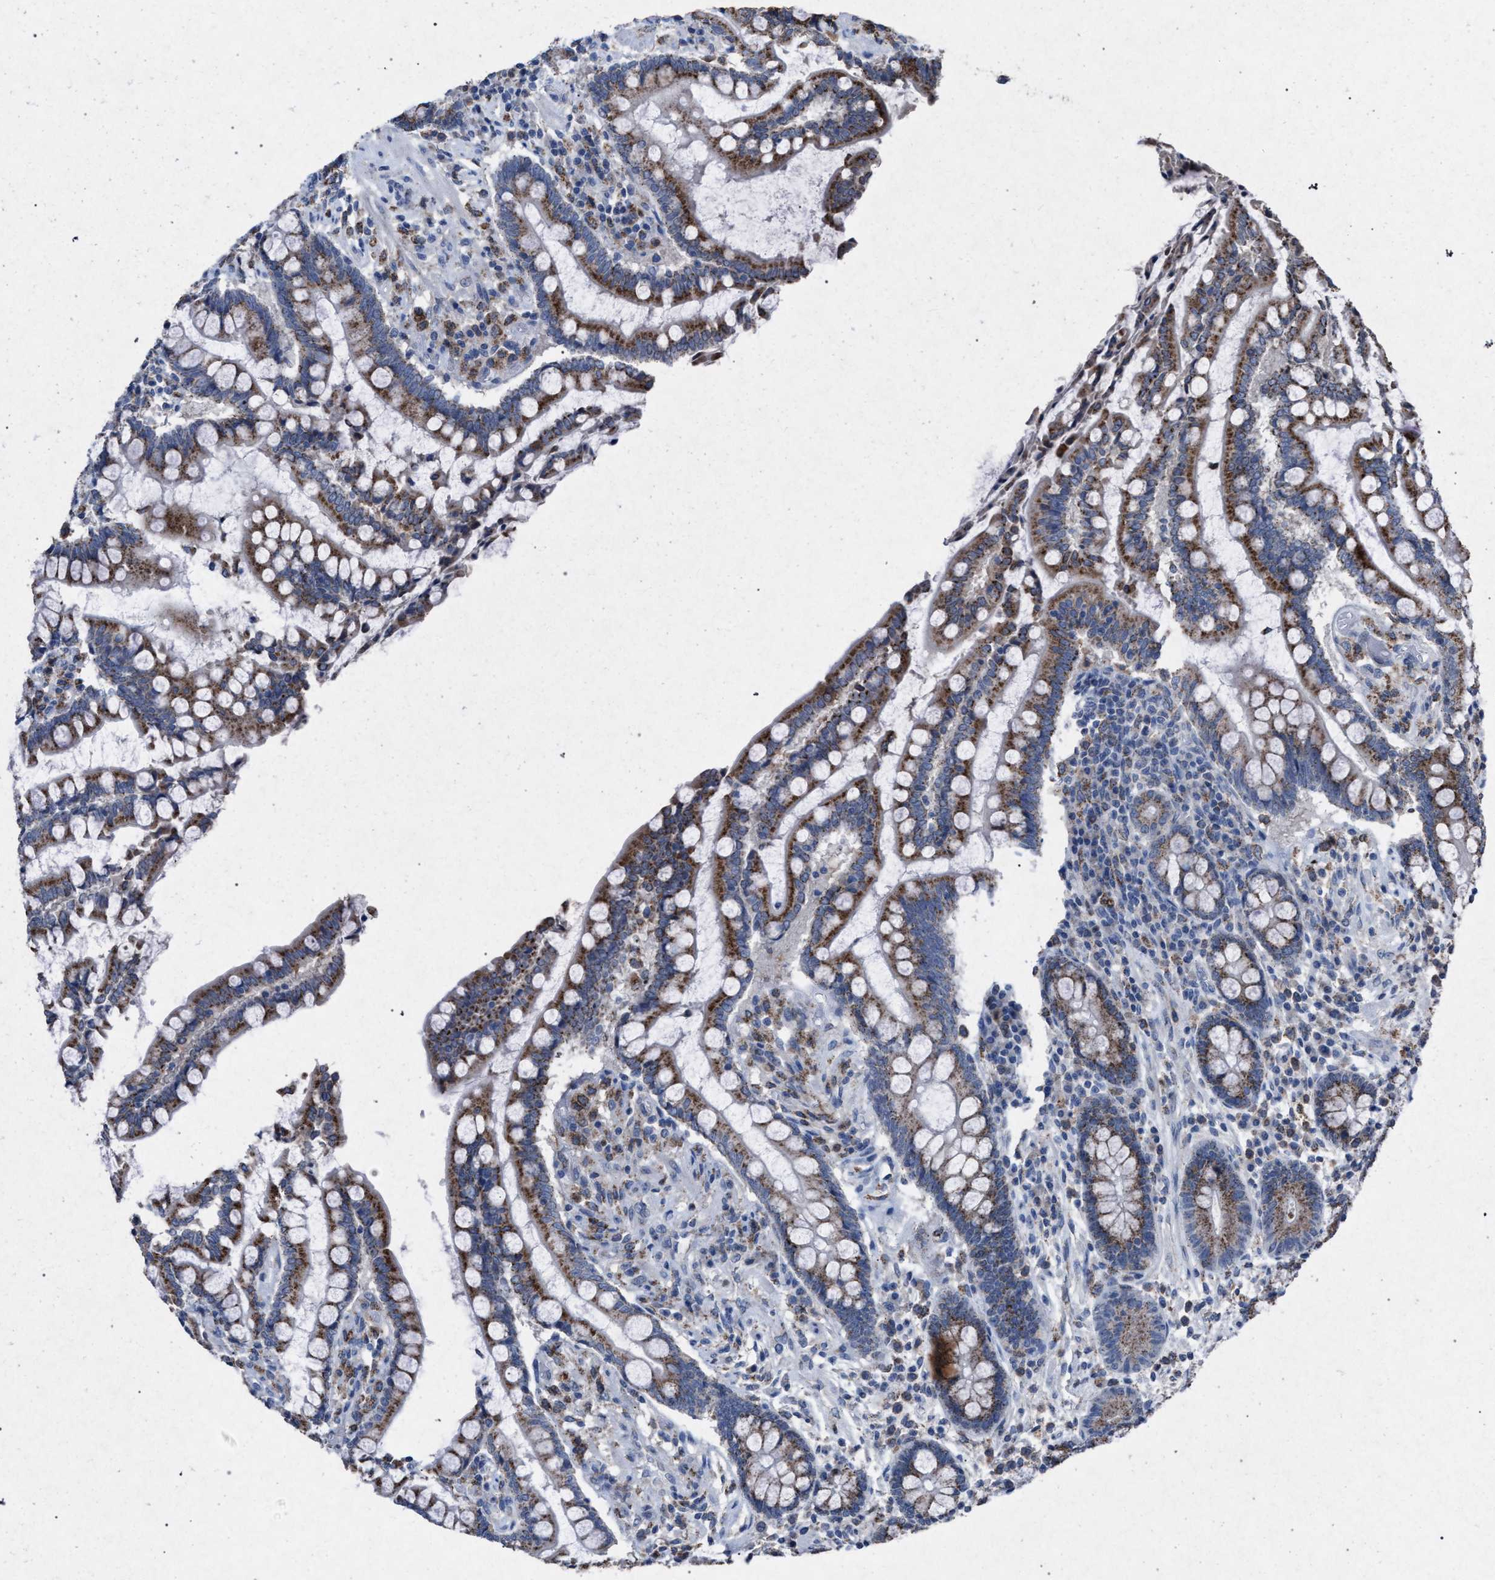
{"staining": {"intensity": "negative", "quantity": "none", "location": "none"}, "tissue": "colon", "cell_type": "Endothelial cells", "image_type": "normal", "snomed": [{"axis": "morphology", "description": "Normal tissue, NOS"}, {"axis": "topography", "description": "Colon"}], "caption": "The histopathology image shows no significant positivity in endothelial cells of colon. The staining is performed using DAB (3,3'-diaminobenzidine) brown chromogen with nuclei counter-stained in using hematoxylin.", "gene": "HSD17B4", "patient": {"sex": "male", "age": 73}}